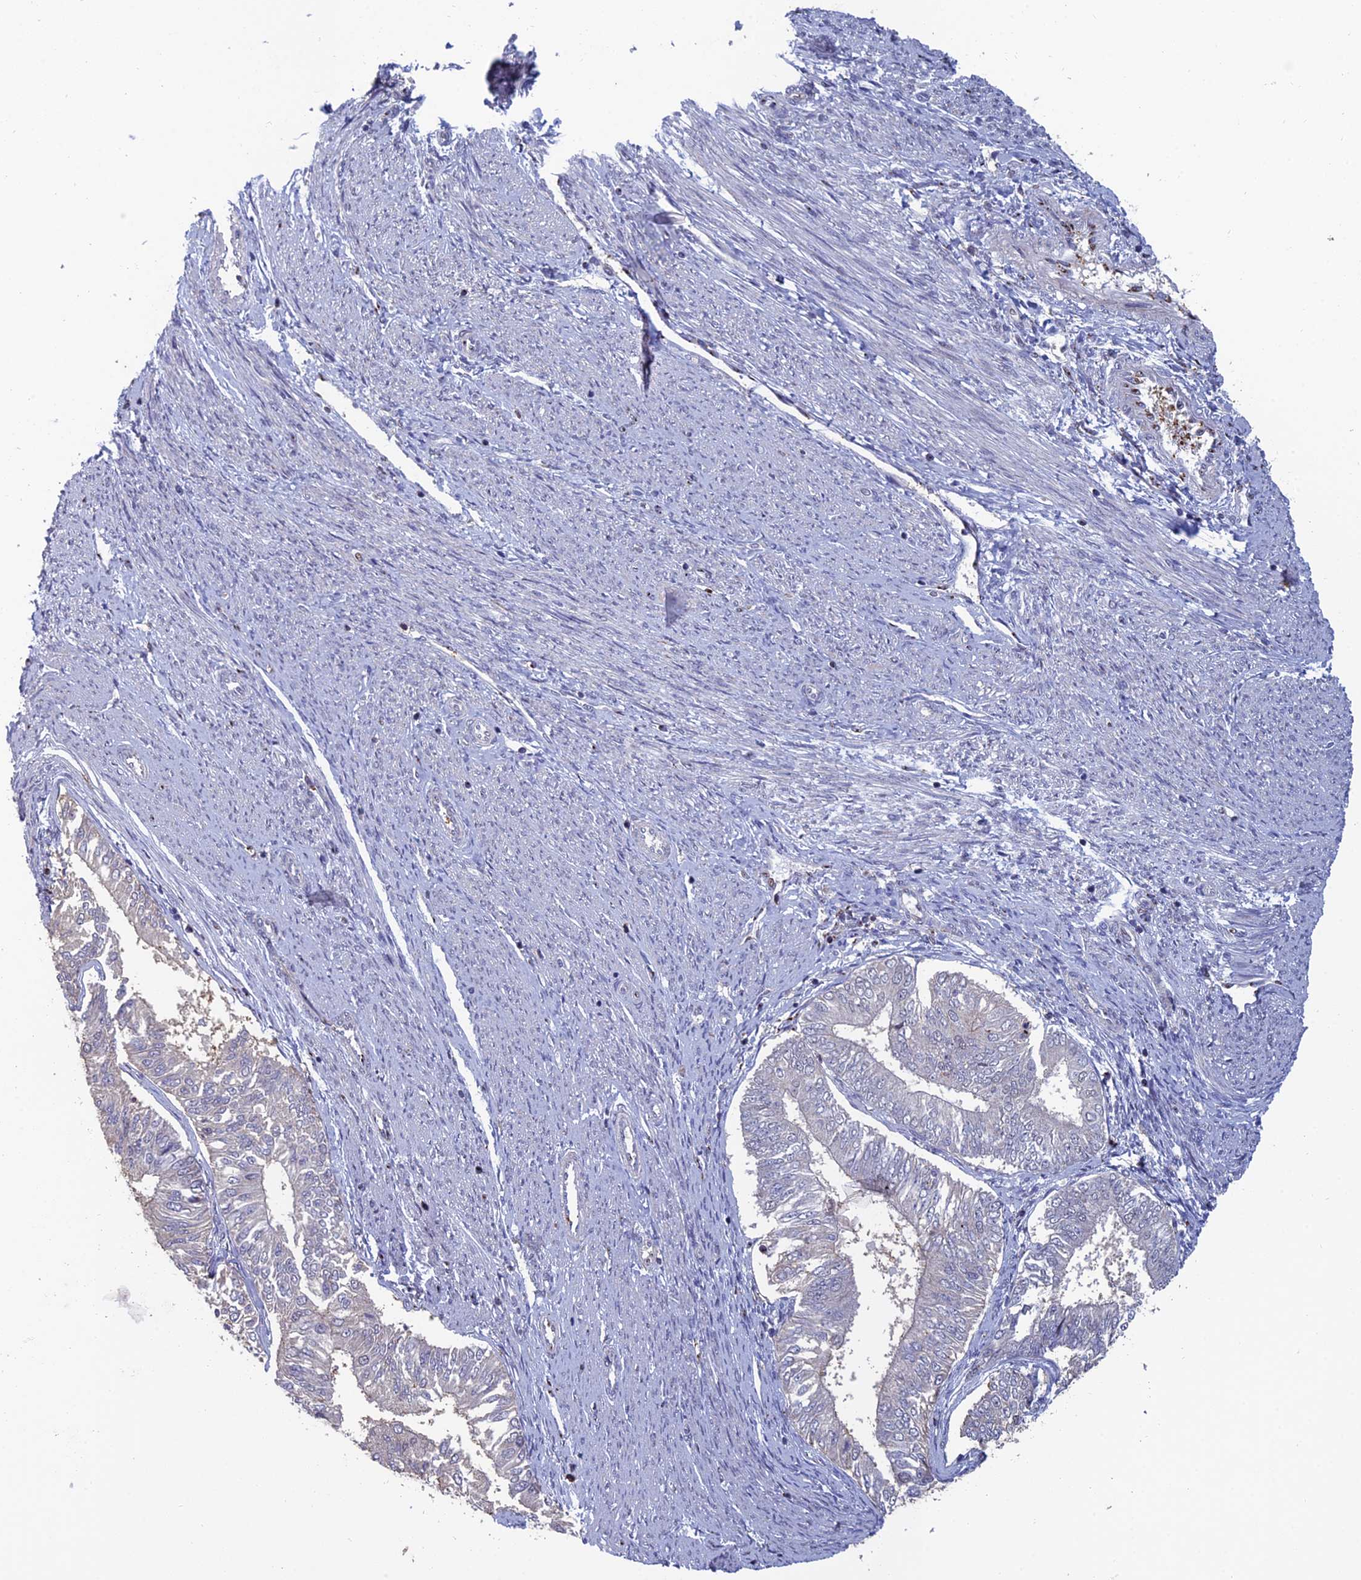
{"staining": {"intensity": "negative", "quantity": "none", "location": "none"}, "tissue": "endometrial cancer", "cell_type": "Tumor cells", "image_type": "cancer", "snomed": [{"axis": "morphology", "description": "Adenocarcinoma, NOS"}, {"axis": "topography", "description": "Endometrium"}], "caption": "There is no significant staining in tumor cells of endometrial adenocarcinoma.", "gene": "C15orf62", "patient": {"sex": "female", "age": 58}}